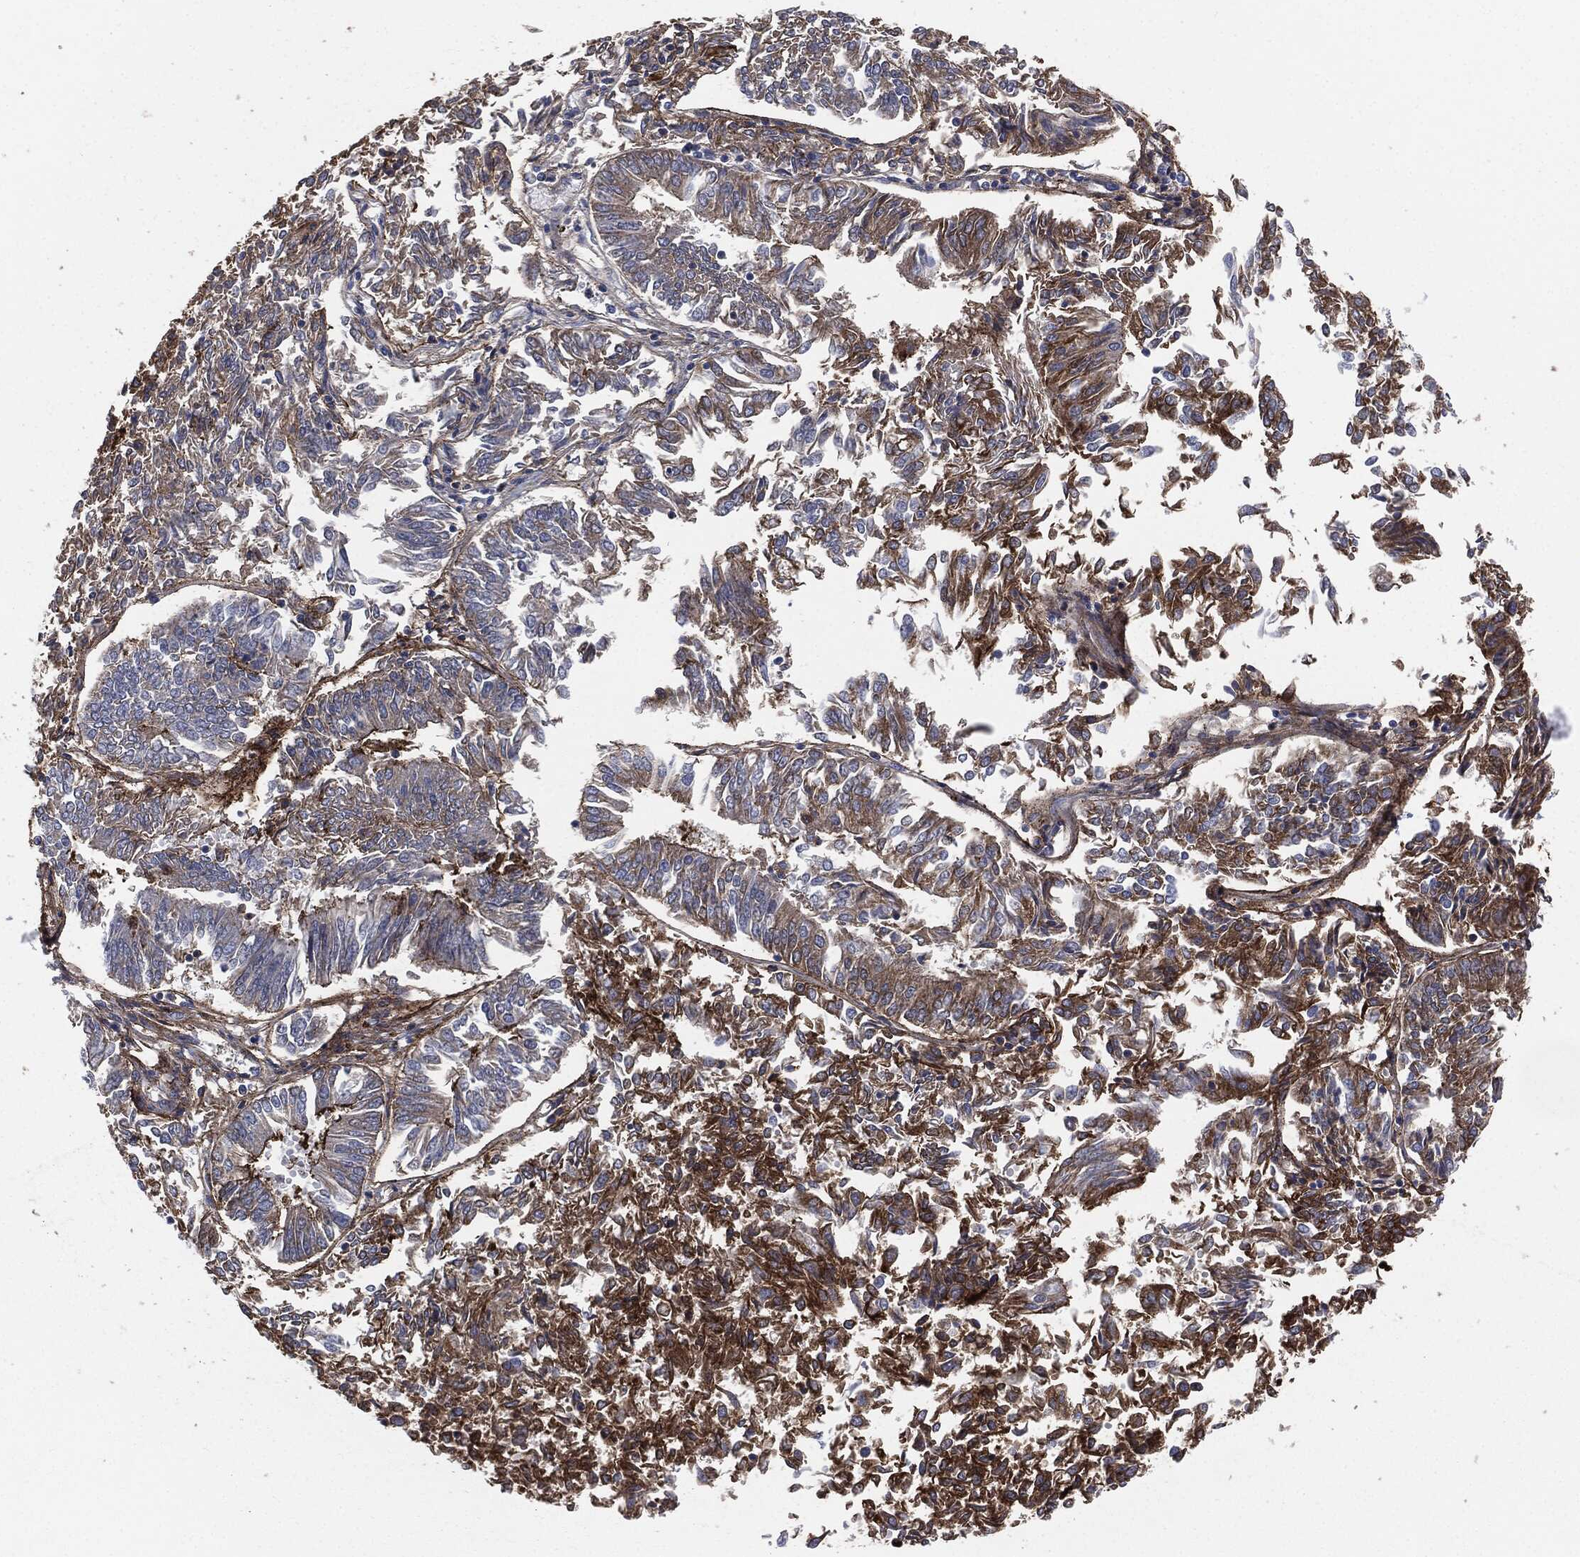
{"staining": {"intensity": "strong", "quantity": "<25%", "location": "cytoplasmic/membranous"}, "tissue": "endometrial cancer", "cell_type": "Tumor cells", "image_type": "cancer", "snomed": [{"axis": "morphology", "description": "Adenocarcinoma, NOS"}, {"axis": "topography", "description": "Endometrium"}], "caption": "Protein staining displays strong cytoplasmic/membranous expression in approximately <25% of tumor cells in adenocarcinoma (endometrial). Nuclei are stained in blue.", "gene": "APOB", "patient": {"sex": "female", "age": 58}}